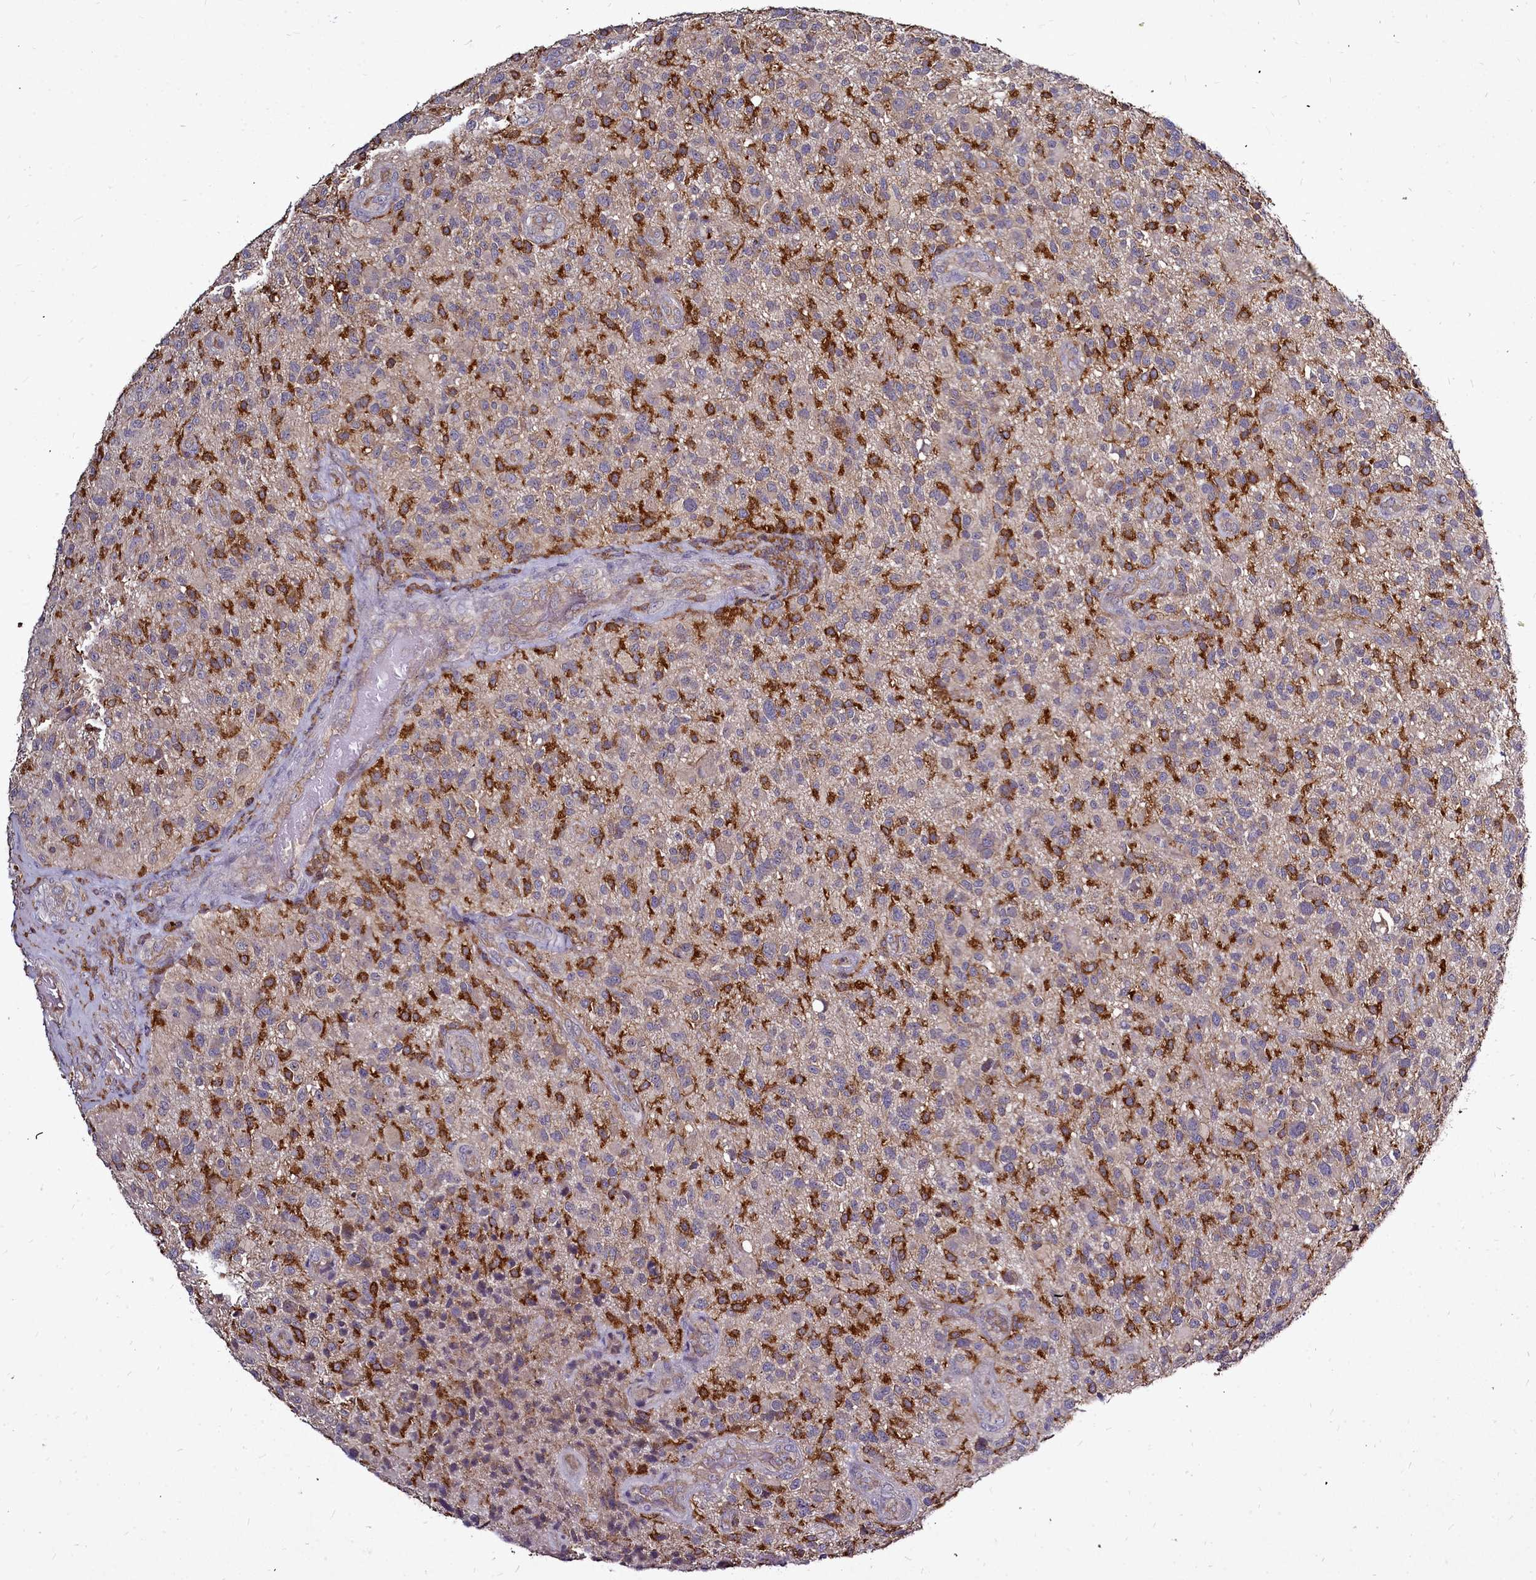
{"staining": {"intensity": "strong", "quantity": "<25%", "location": "cytoplasmic/membranous"}, "tissue": "glioma", "cell_type": "Tumor cells", "image_type": "cancer", "snomed": [{"axis": "morphology", "description": "Glioma, malignant, High grade"}, {"axis": "topography", "description": "Brain"}], "caption": "This image reveals immunohistochemistry (IHC) staining of glioma, with medium strong cytoplasmic/membranous expression in approximately <25% of tumor cells.", "gene": "NCKAP1L", "patient": {"sex": "male", "age": 47}}